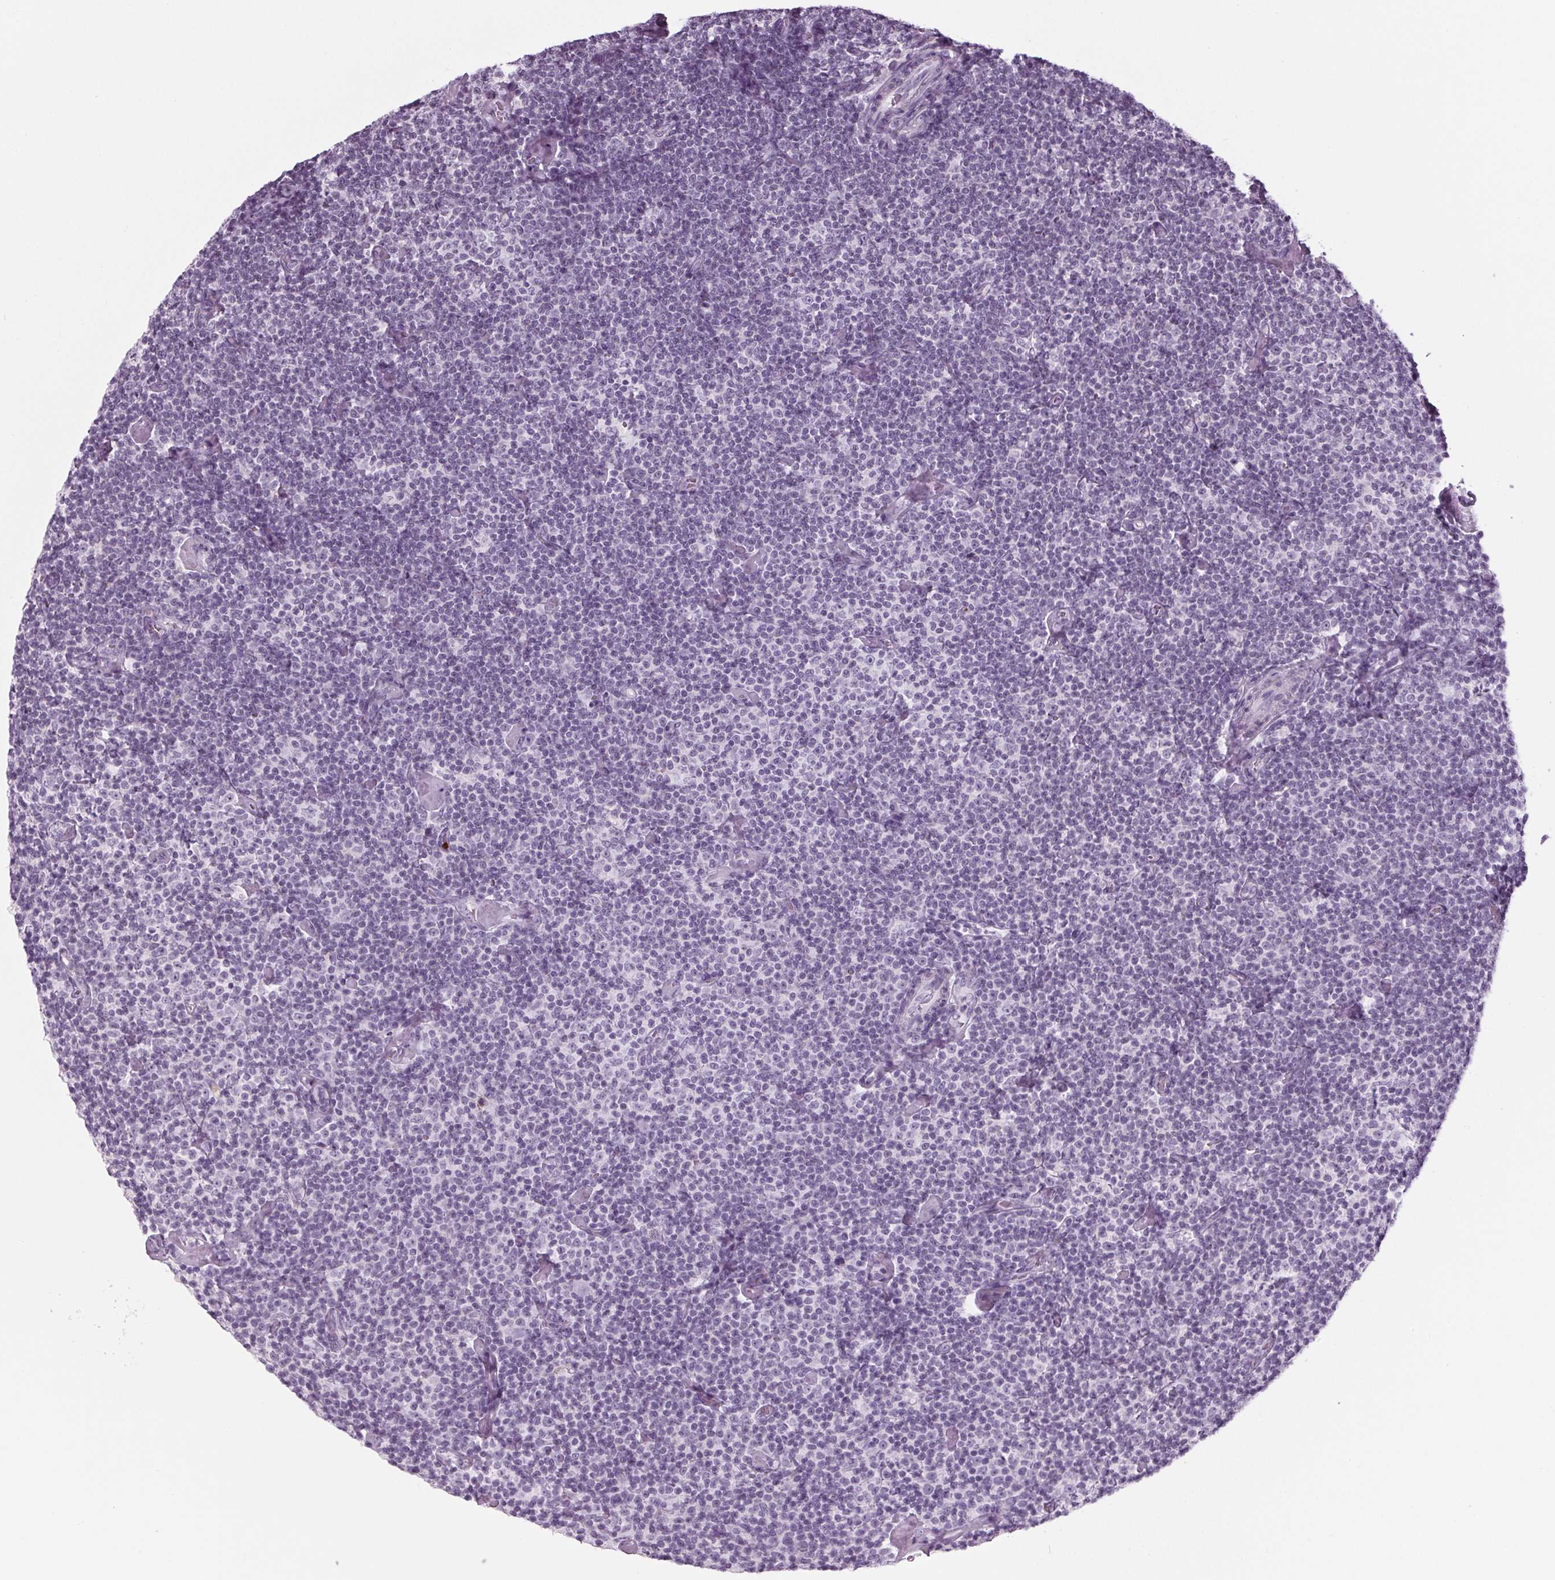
{"staining": {"intensity": "negative", "quantity": "none", "location": "none"}, "tissue": "lymphoma", "cell_type": "Tumor cells", "image_type": "cancer", "snomed": [{"axis": "morphology", "description": "Malignant lymphoma, non-Hodgkin's type, Low grade"}, {"axis": "topography", "description": "Lymph node"}], "caption": "Protein analysis of low-grade malignant lymphoma, non-Hodgkin's type displays no significant staining in tumor cells. (IHC, brightfield microscopy, high magnification).", "gene": "CYP3A43", "patient": {"sex": "male", "age": 81}}